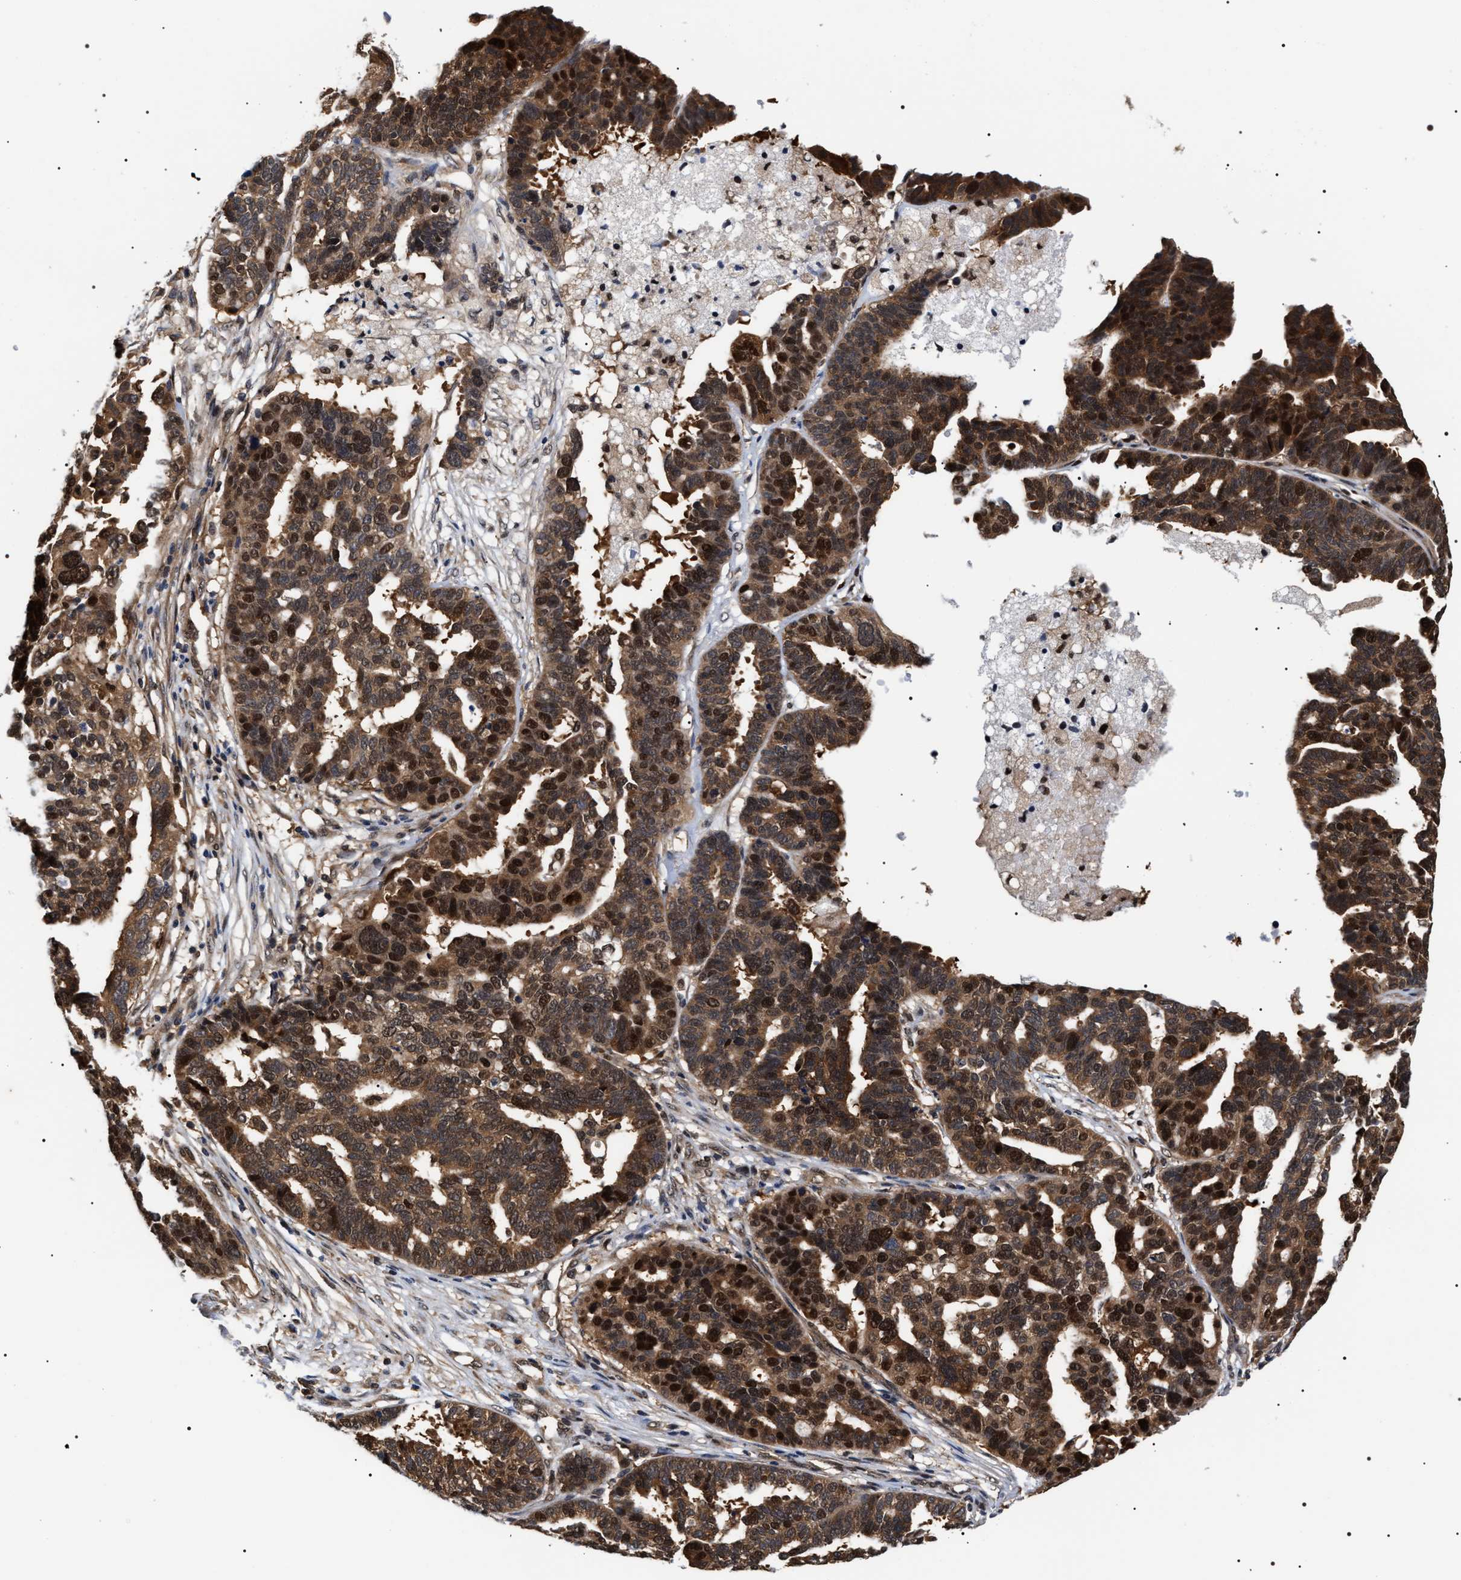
{"staining": {"intensity": "strong", "quantity": ">75%", "location": "cytoplasmic/membranous,nuclear"}, "tissue": "ovarian cancer", "cell_type": "Tumor cells", "image_type": "cancer", "snomed": [{"axis": "morphology", "description": "Cystadenocarcinoma, serous, NOS"}, {"axis": "topography", "description": "Ovary"}], "caption": "Immunohistochemical staining of serous cystadenocarcinoma (ovarian) shows strong cytoplasmic/membranous and nuclear protein positivity in about >75% of tumor cells.", "gene": "BAG6", "patient": {"sex": "female", "age": 59}}